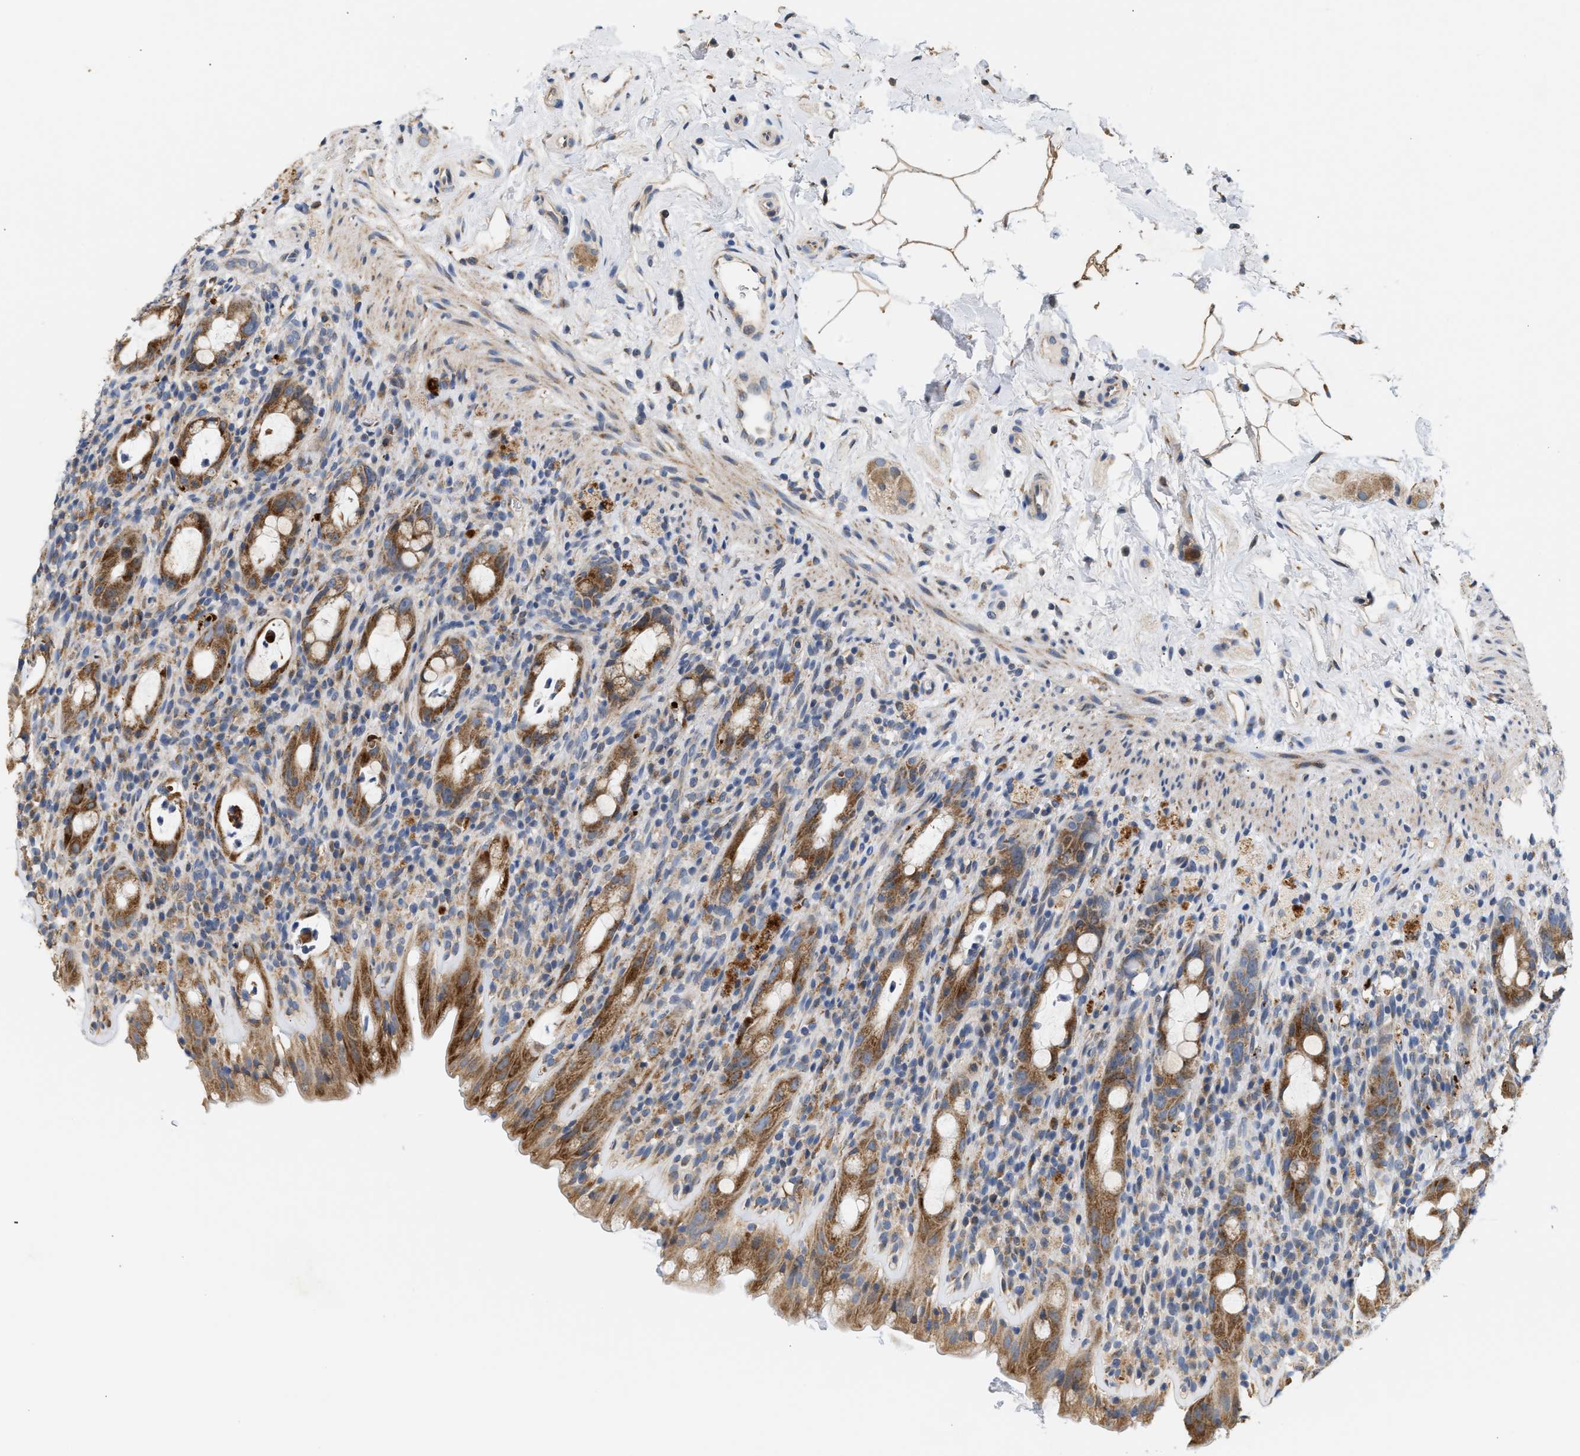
{"staining": {"intensity": "strong", "quantity": ">75%", "location": "cytoplasmic/membranous"}, "tissue": "rectum", "cell_type": "Glandular cells", "image_type": "normal", "snomed": [{"axis": "morphology", "description": "Normal tissue, NOS"}, {"axis": "topography", "description": "Rectum"}], "caption": "An IHC micrograph of normal tissue is shown. Protein staining in brown labels strong cytoplasmic/membranous positivity in rectum within glandular cells. (IHC, brightfield microscopy, high magnification).", "gene": "TMEM168", "patient": {"sex": "male", "age": 44}}